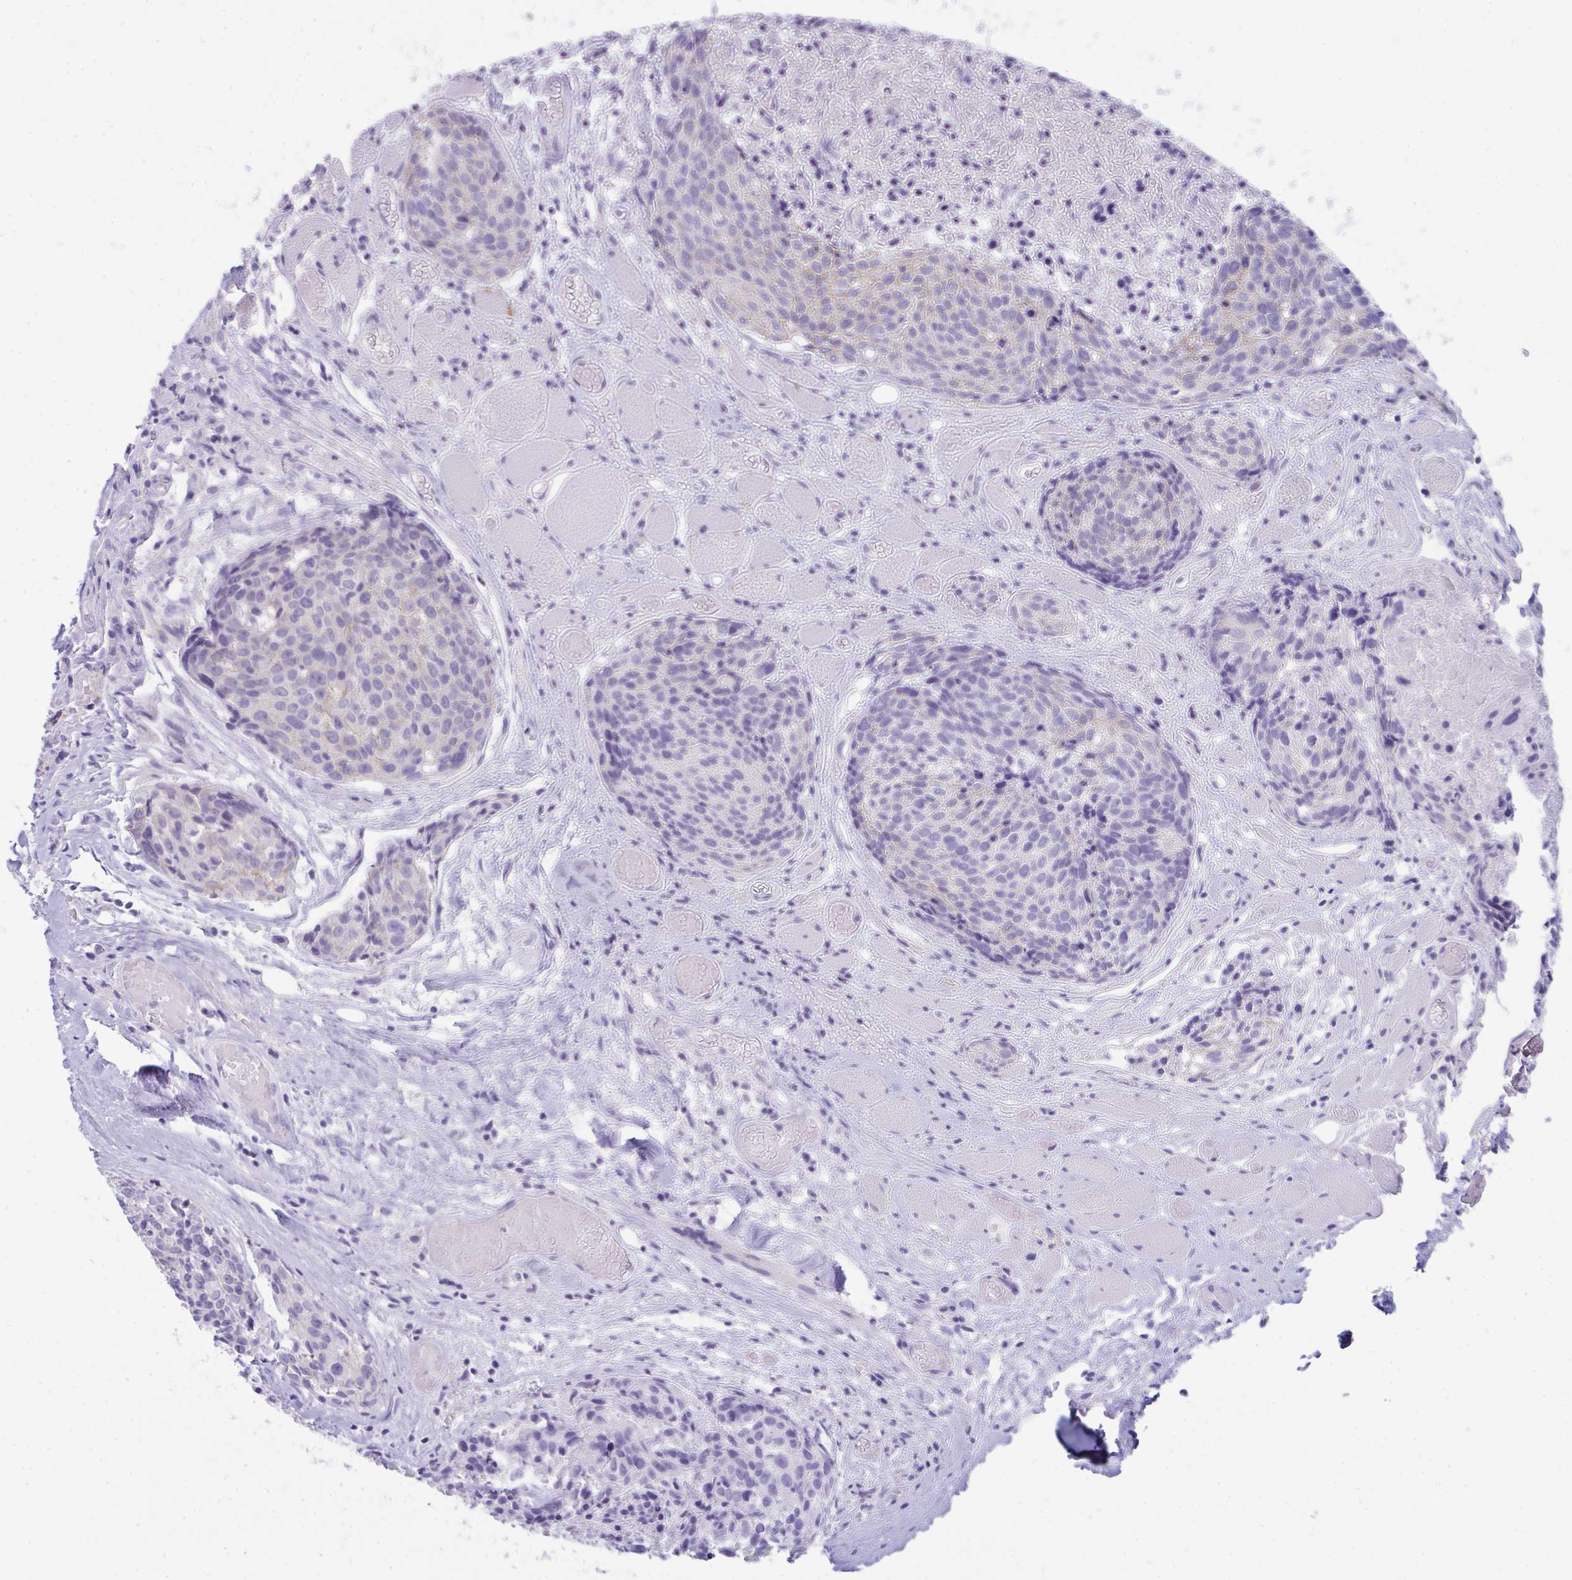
{"staining": {"intensity": "negative", "quantity": "none", "location": "none"}, "tissue": "head and neck cancer", "cell_type": "Tumor cells", "image_type": "cancer", "snomed": [{"axis": "morphology", "description": "Squamous cell carcinoma, NOS"}, {"axis": "topography", "description": "Oral tissue"}, {"axis": "topography", "description": "Head-Neck"}], "caption": "A photomicrograph of human head and neck cancer (squamous cell carcinoma) is negative for staining in tumor cells.", "gene": "GLB1L2", "patient": {"sex": "male", "age": 64}}